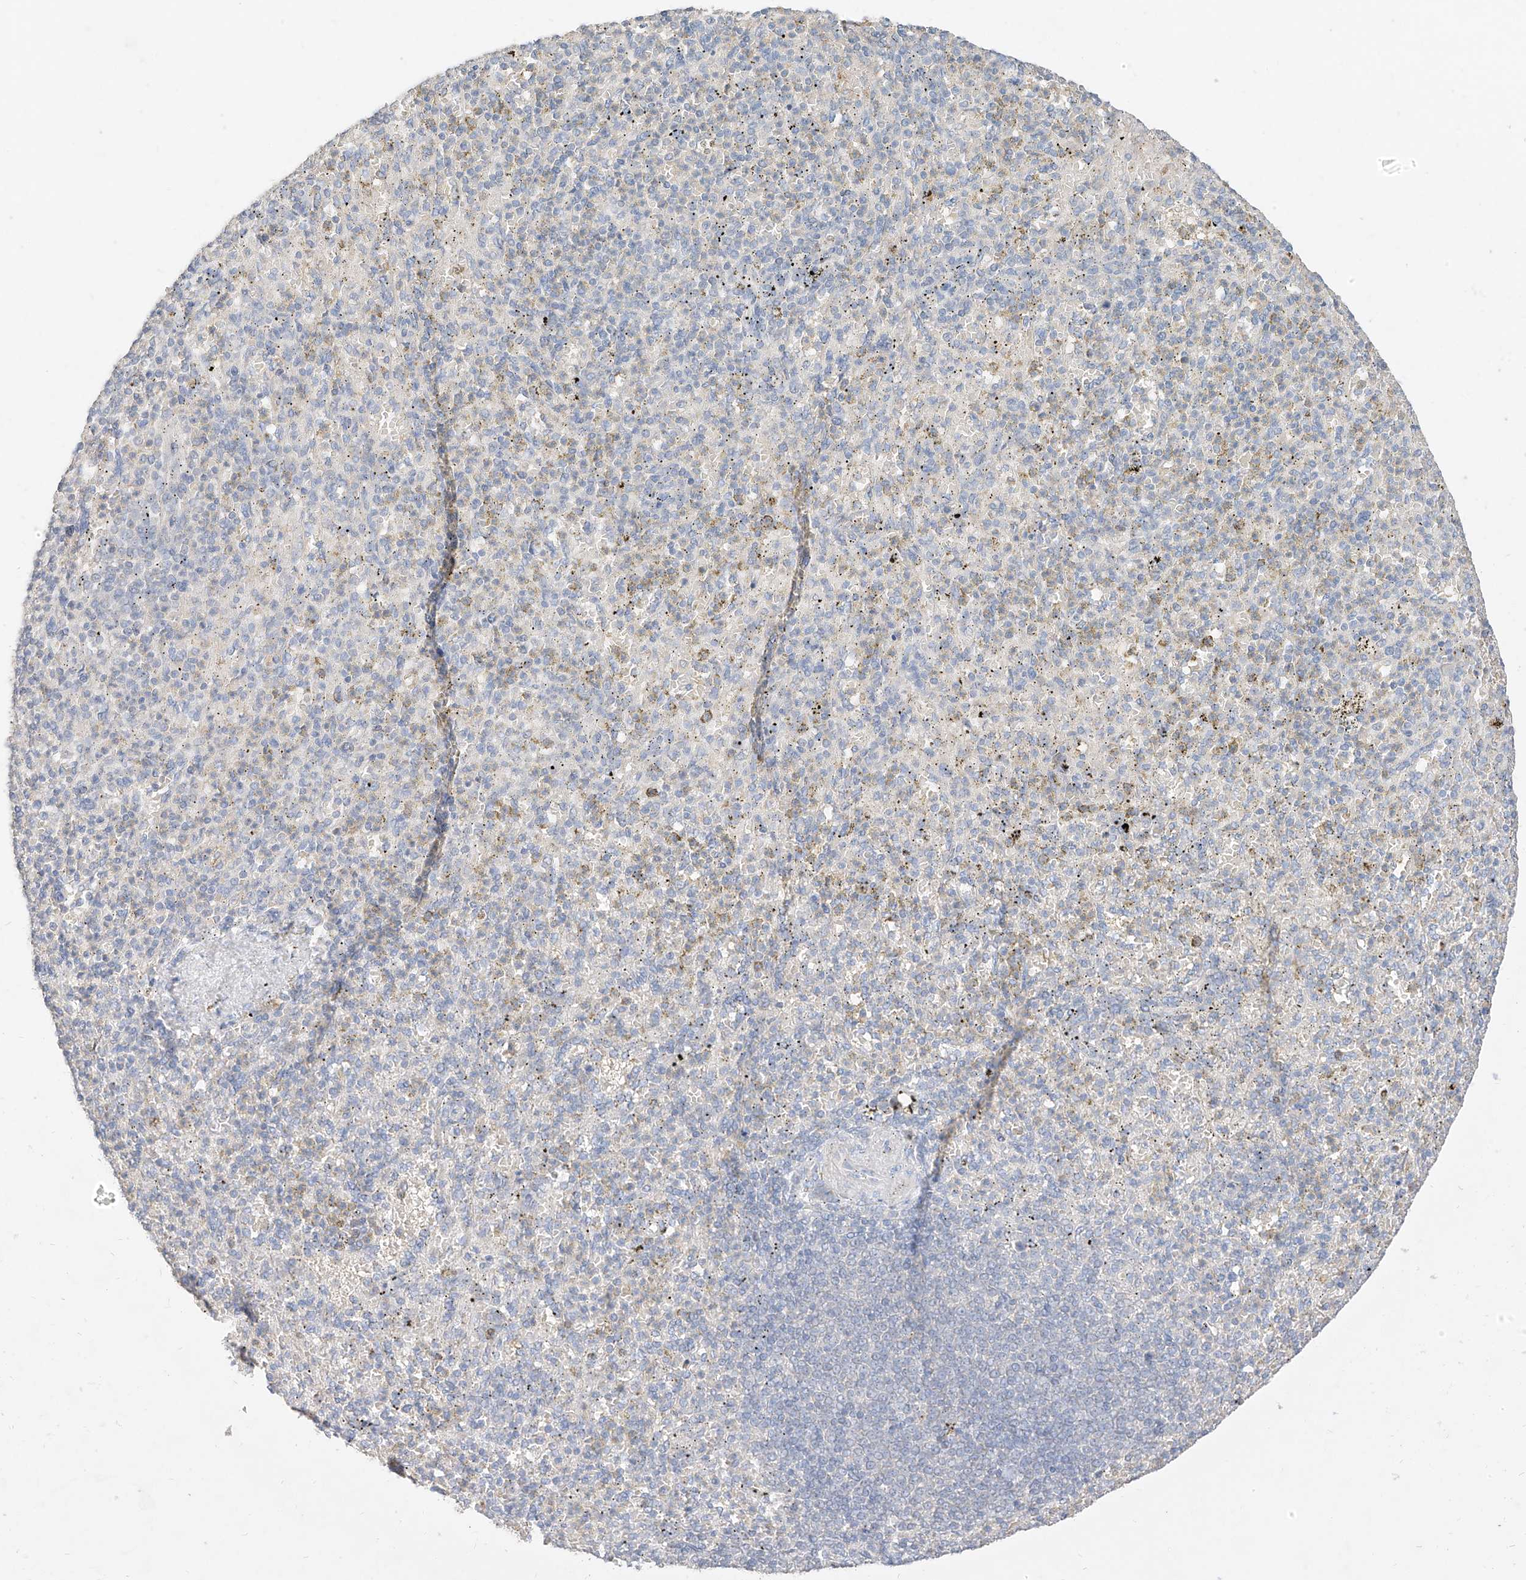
{"staining": {"intensity": "weak", "quantity": "<25%", "location": "cytoplasmic/membranous"}, "tissue": "spleen", "cell_type": "Cells in red pulp", "image_type": "normal", "snomed": [{"axis": "morphology", "description": "Normal tissue, NOS"}, {"axis": "topography", "description": "Spleen"}], "caption": "Spleen was stained to show a protein in brown. There is no significant expression in cells in red pulp.", "gene": "ZZEF1", "patient": {"sex": "female", "age": 74}}